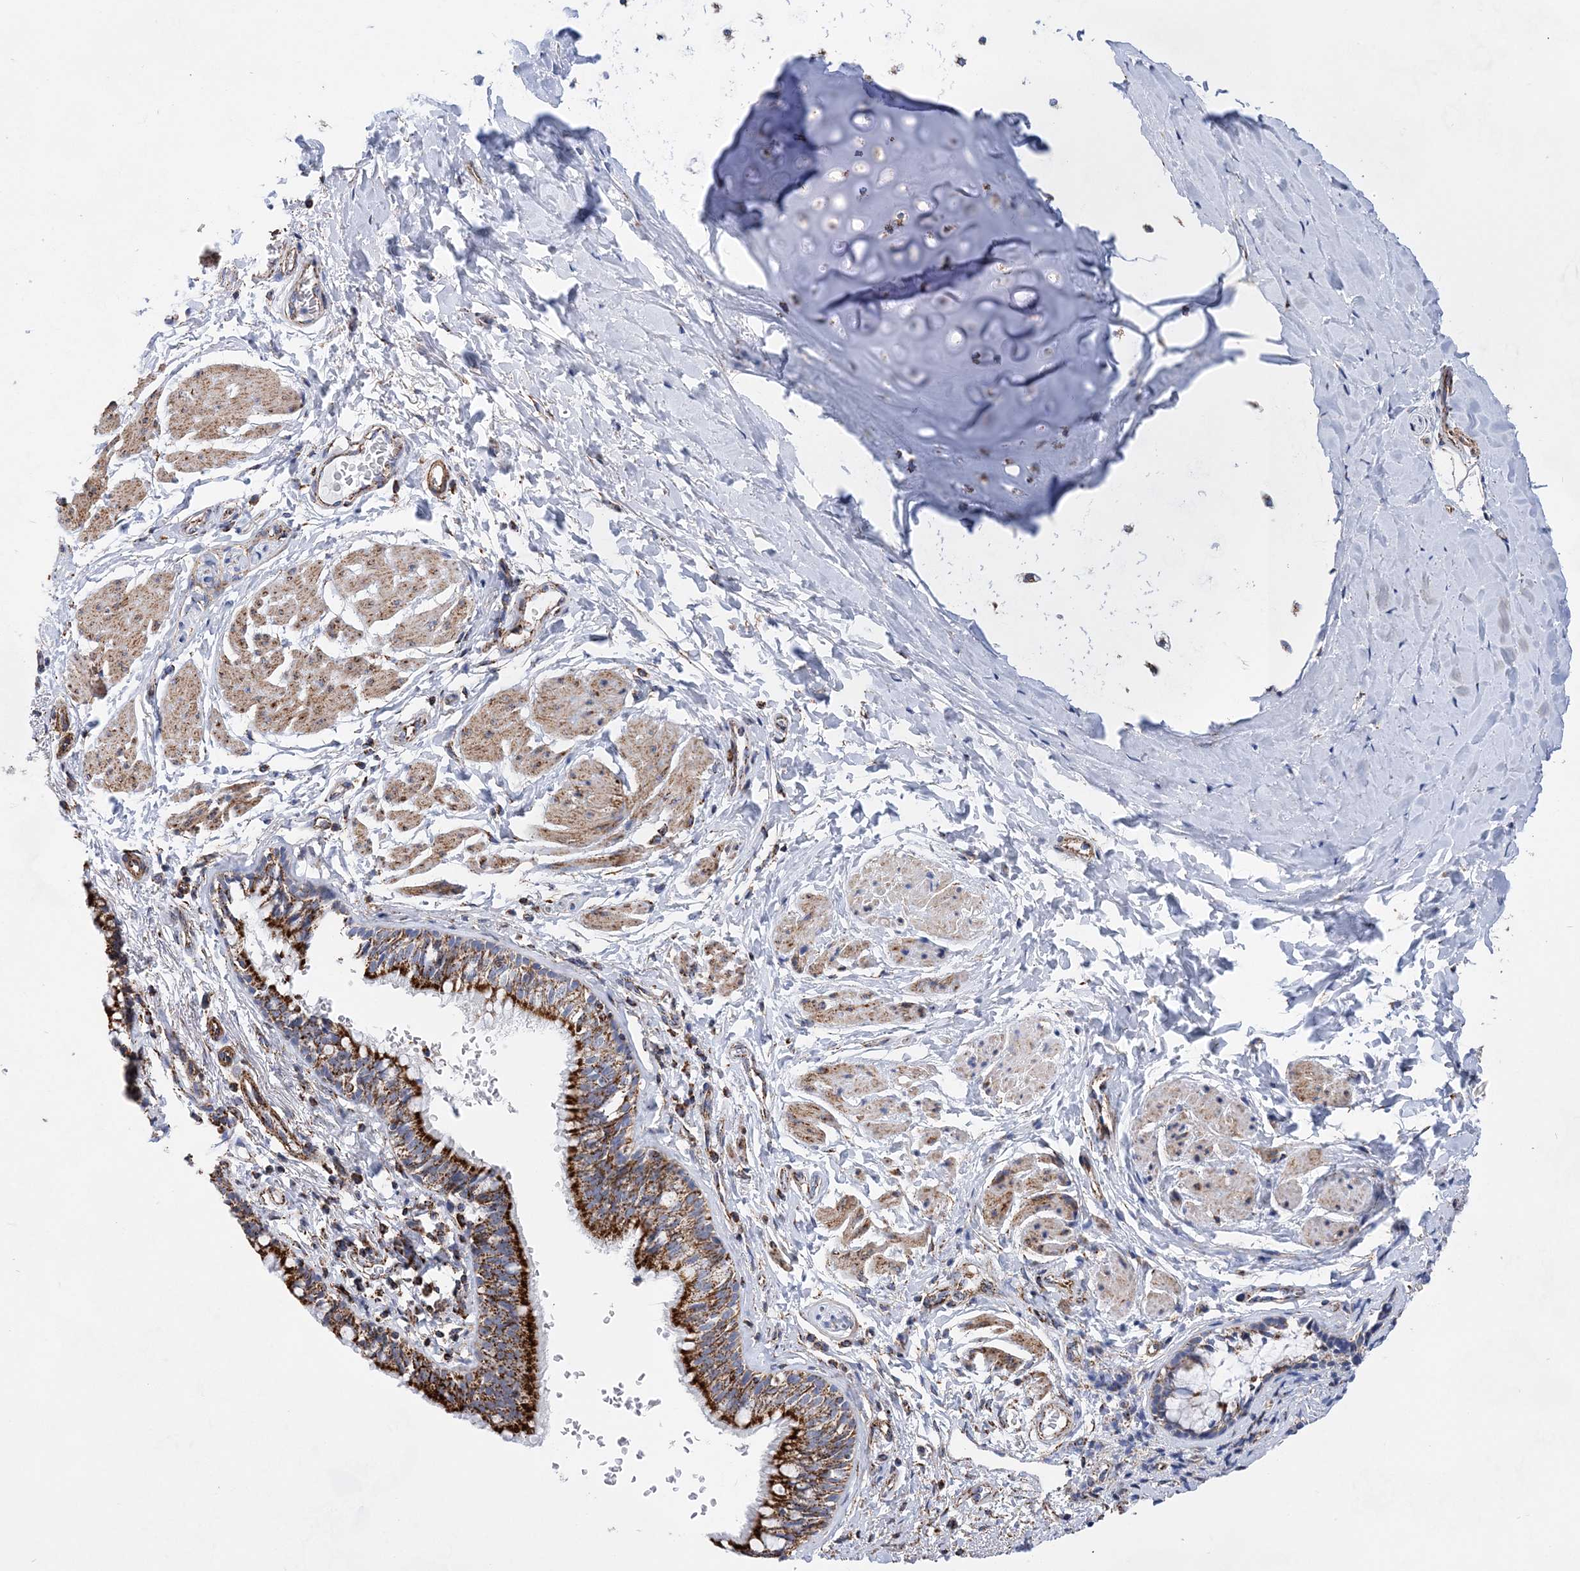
{"staining": {"intensity": "strong", "quantity": ">75%", "location": "cytoplasmic/membranous"}, "tissue": "bronchus", "cell_type": "Respiratory epithelial cells", "image_type": "normal", "snomed": [{"axis": "morphology", "description": "Normal tissue, NOS"}, {"axis": "topography", "description": "Cartilage tissue"}, {"axis": "topography", "description": "Bronchus"}], "caption": "Bronchus stained for a protein (brown) demonstrates strong cytoplasmic/membranous positive staining in approximately >75% of respiratory epithelial cells.", "gene": "ACOT9", "patient": {"sex": "female", "age": 36}}